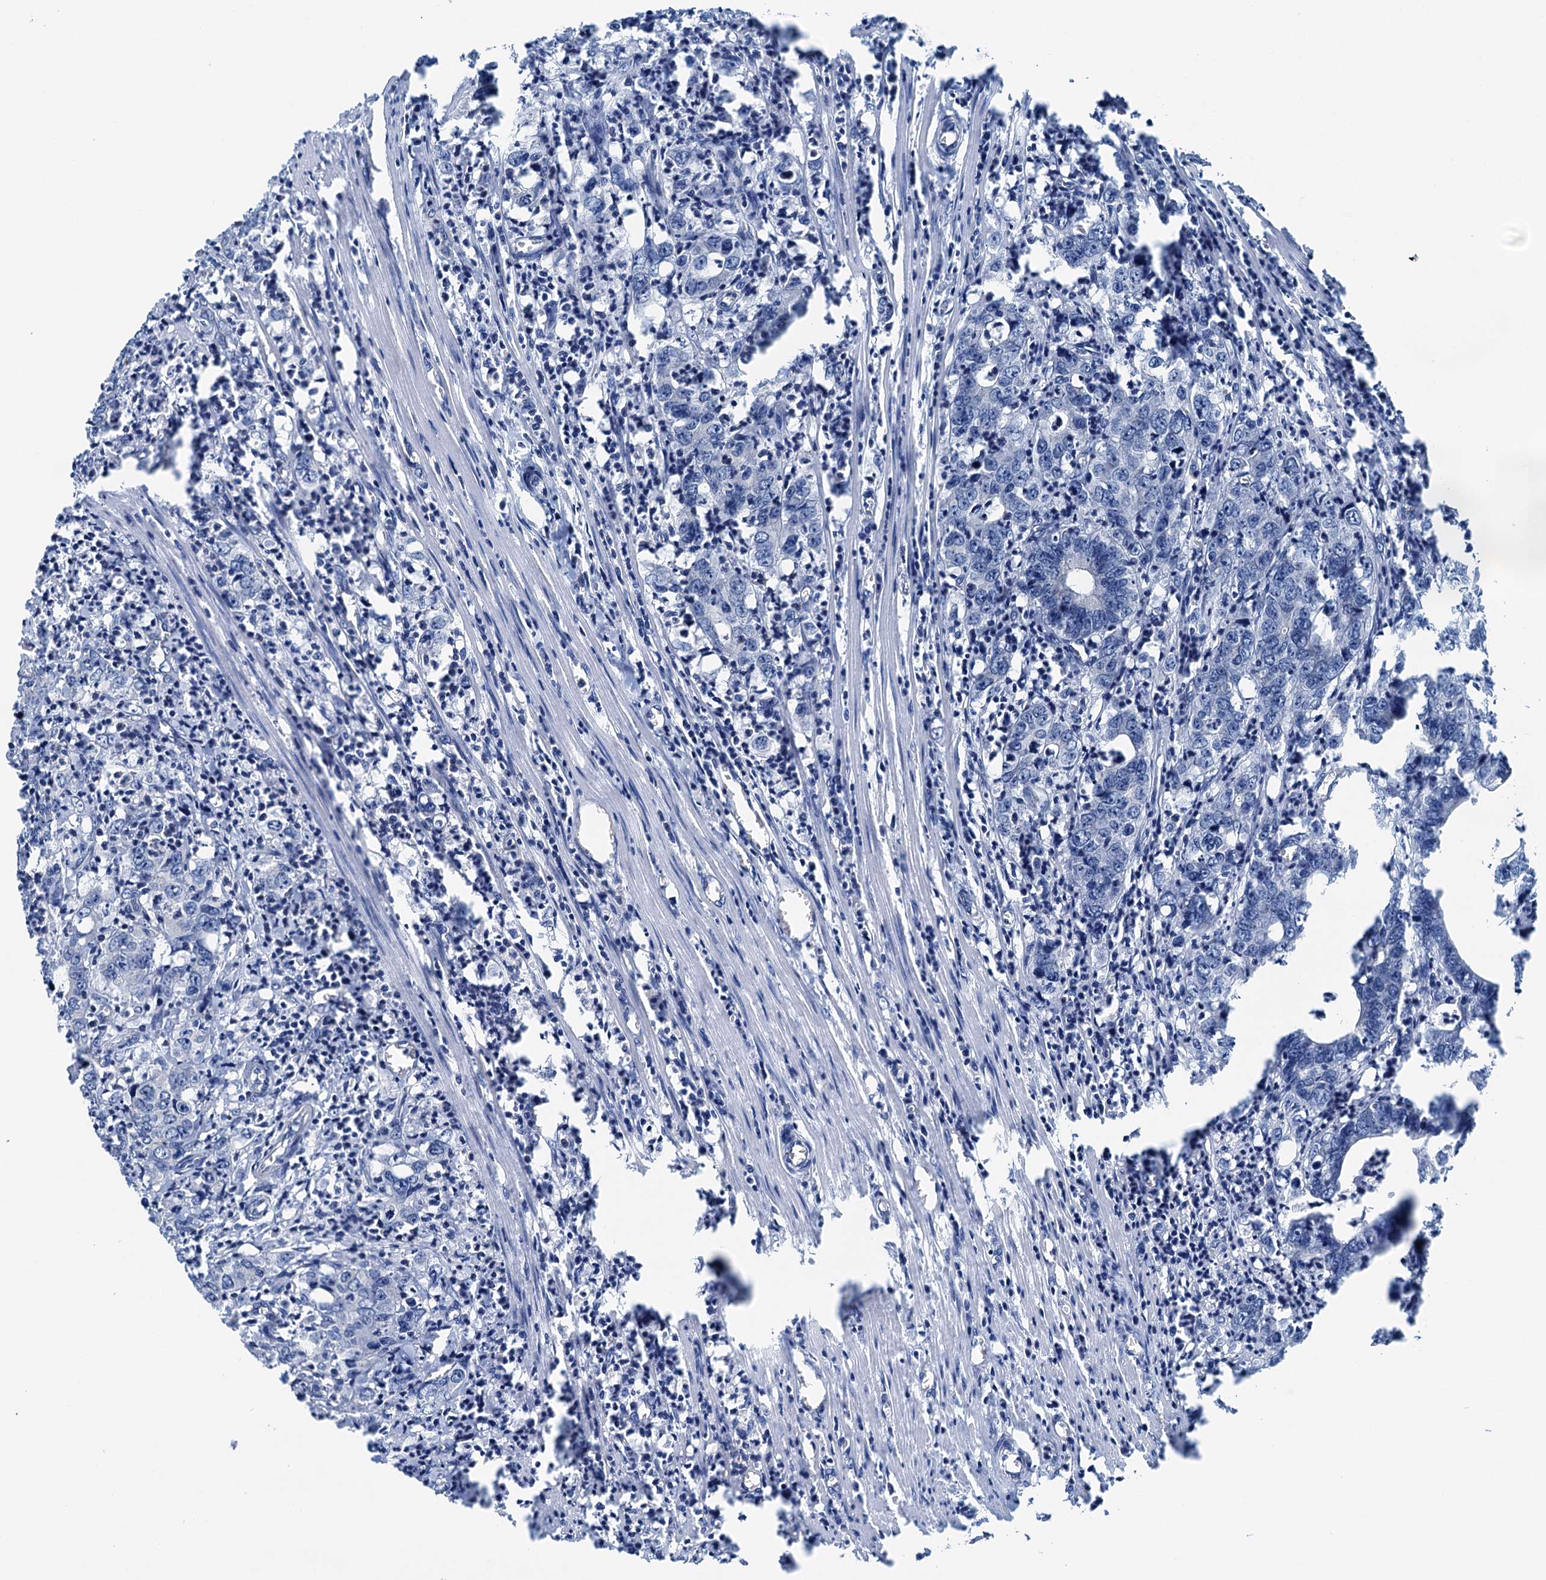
{"staining": {"intensity": "negative", "quantity": "none", "location": "none"}, "tissue": "colorectal cancer", "cell_type": "Tumor cells", "image_type": "cancer", "snomed": [{"axis": "morphology", "description": "Adenocarcinoma, NOS"}, {"axis": "topography", "description": "Colon"}], "caption": "High magnification brightfield microscopy of colorectal cancer (adenocarcinoma) stained with DAB (brown) and counterstained with hematoxylin (blue): tumor cells show no significant positivity.", "gene": "ELAC1", "patient": {"sex": "female", "age": 75}}